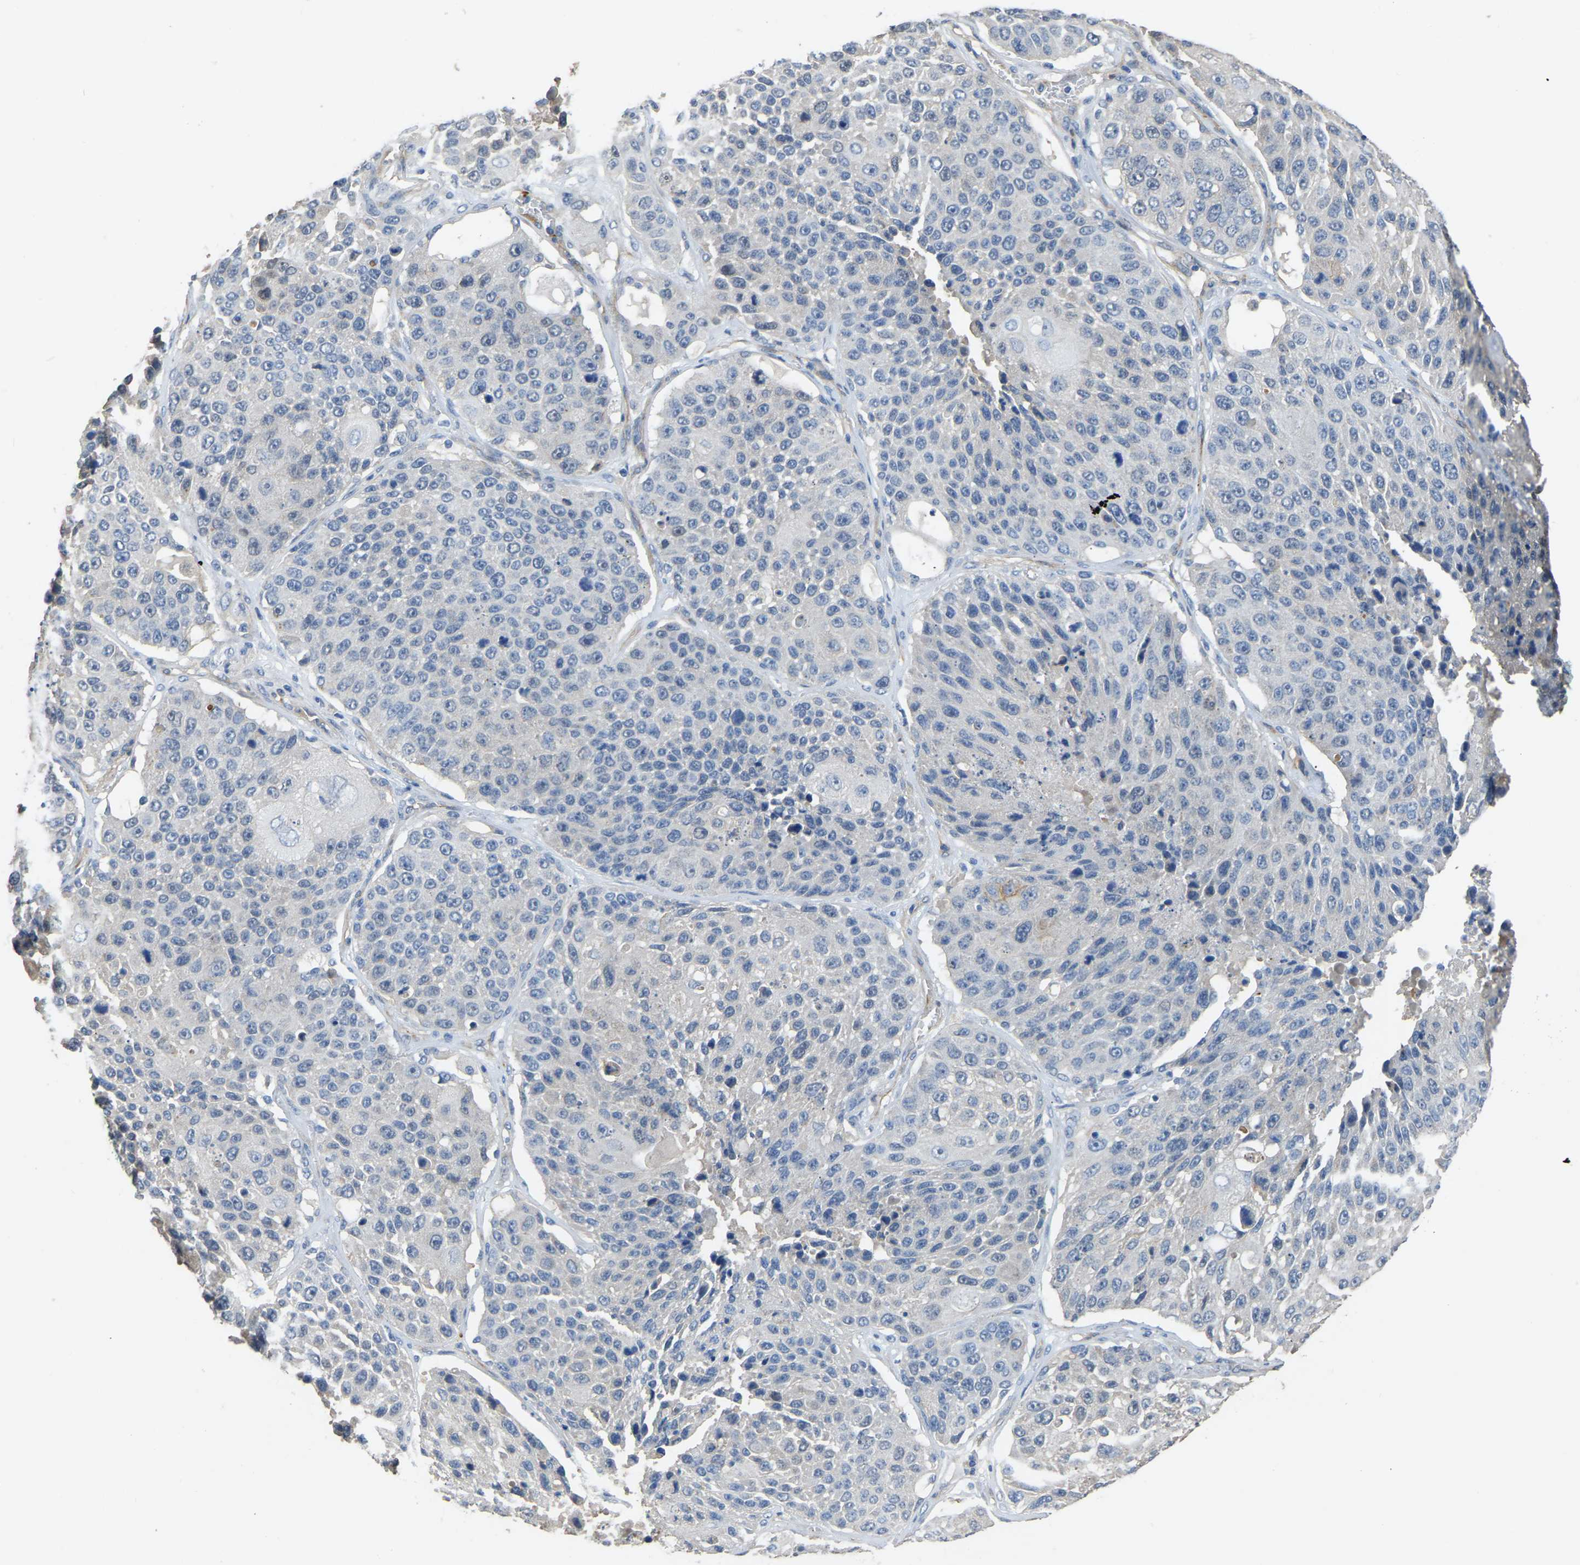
{"staining": {"intensity": "negative", "quantity": "none", "location": "none"}, "tissue": "lung cancer", "cell_type": "Tumor cells", "image_type": "cancer", "snomed": [{"axis": "morphology", "description": "Squamous cell carcinoma, NOS"}, {"axis": "topography", "description": "Lung"}], "caption": "There is no significant staining in tumor cells of squamous cell carcinoma (lung). The staining is performed using DAB brown chromogen with nuclei counter-stained in using hematoxylin.", "gene": "HIGD2B", "patient": {"sex": "male", "age": 61}}